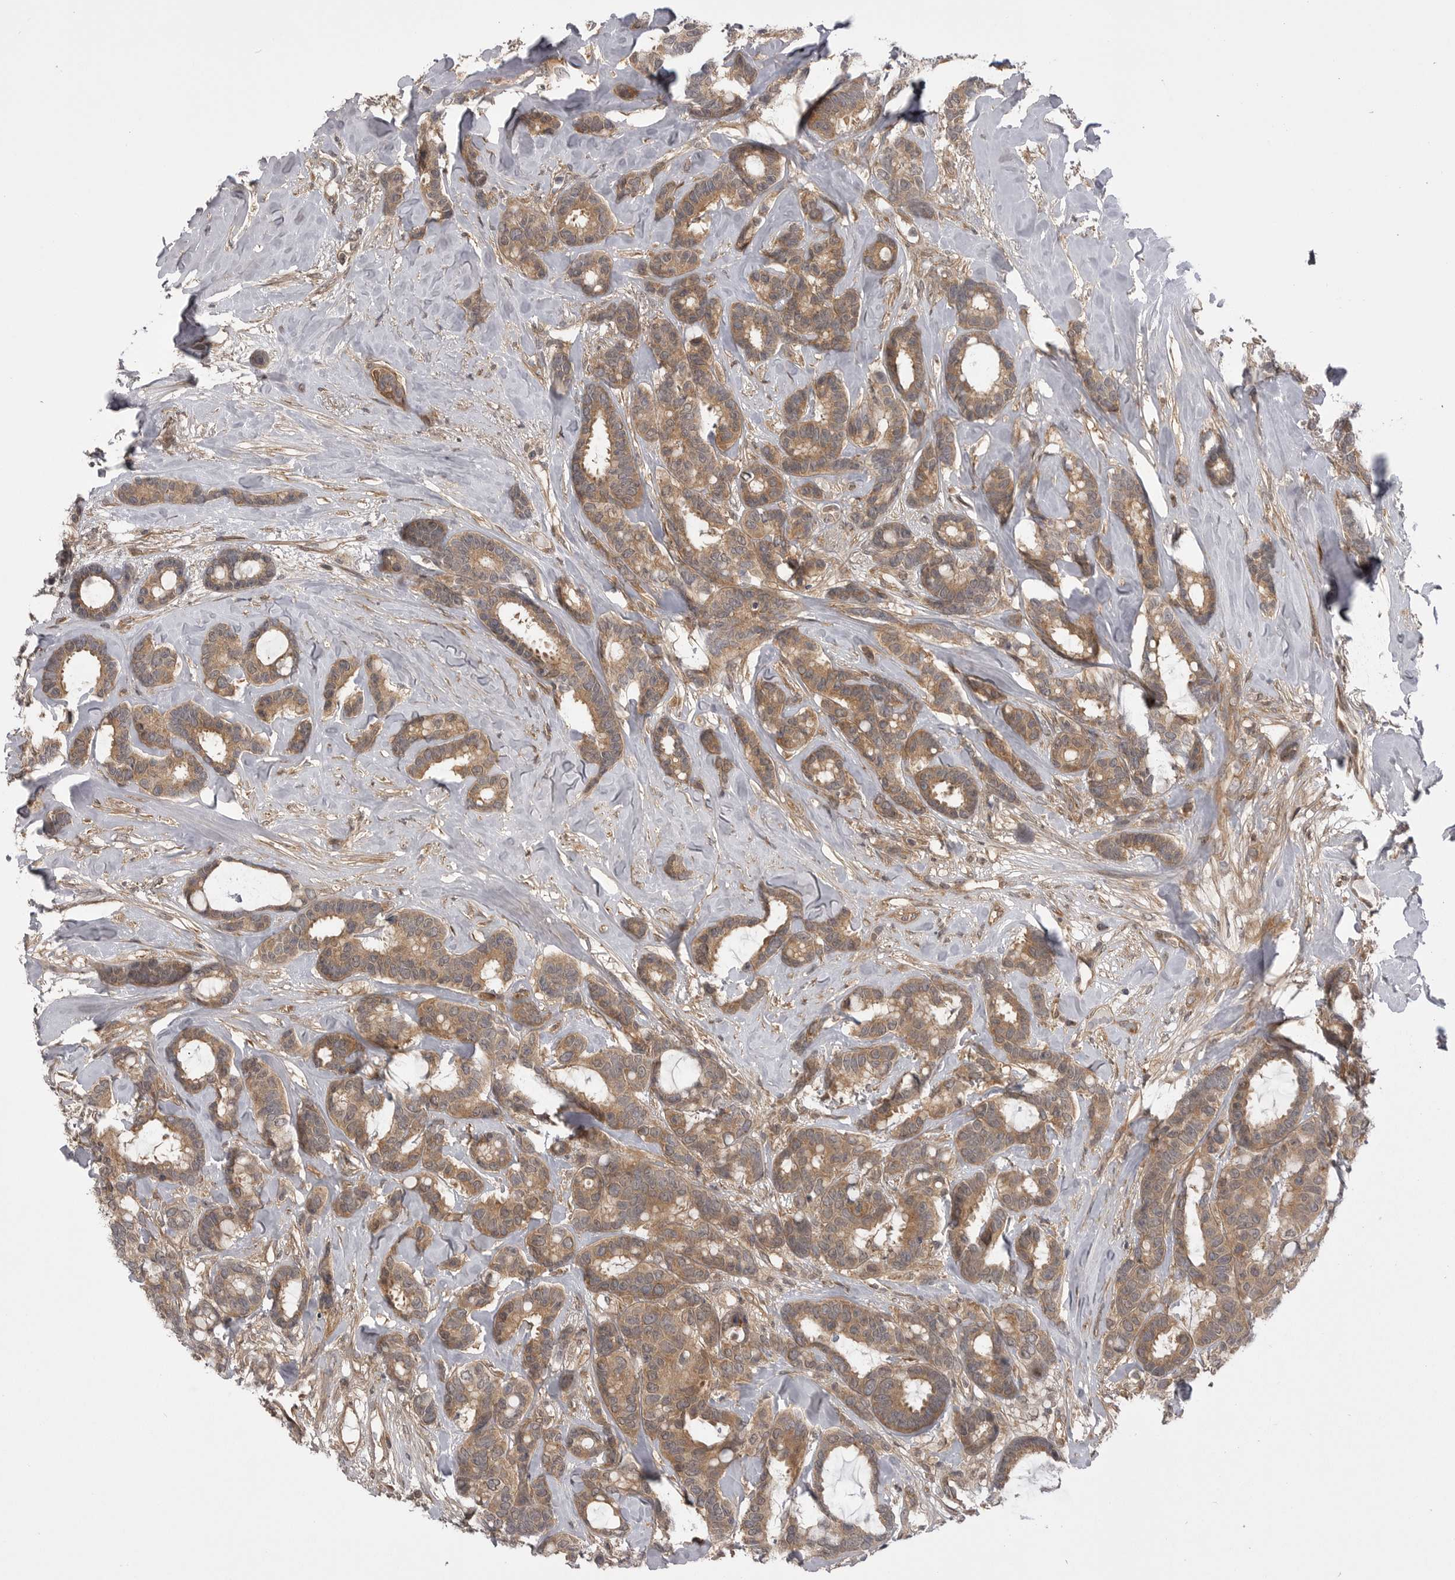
{"staining": {"intensity": "moderate", "quantity": ">75%", "location": "cytoplasmic/membranous"}, "tissue": "breast cancer", "cell_type": "Tumor cells", "image_type": "cancer", "snomed": [{"axis": "morphology", "description": "Duct carcinoma"}, {"axis": "topography", "description": "Breast"}], "caption": "Moderate cytoplasmic/membranous staining is present in approximately >75% of tumor cells in breast invasive ductal carcinoma.", "gene": "PDCL", "patient": {"sex": "female", "age": 87}}